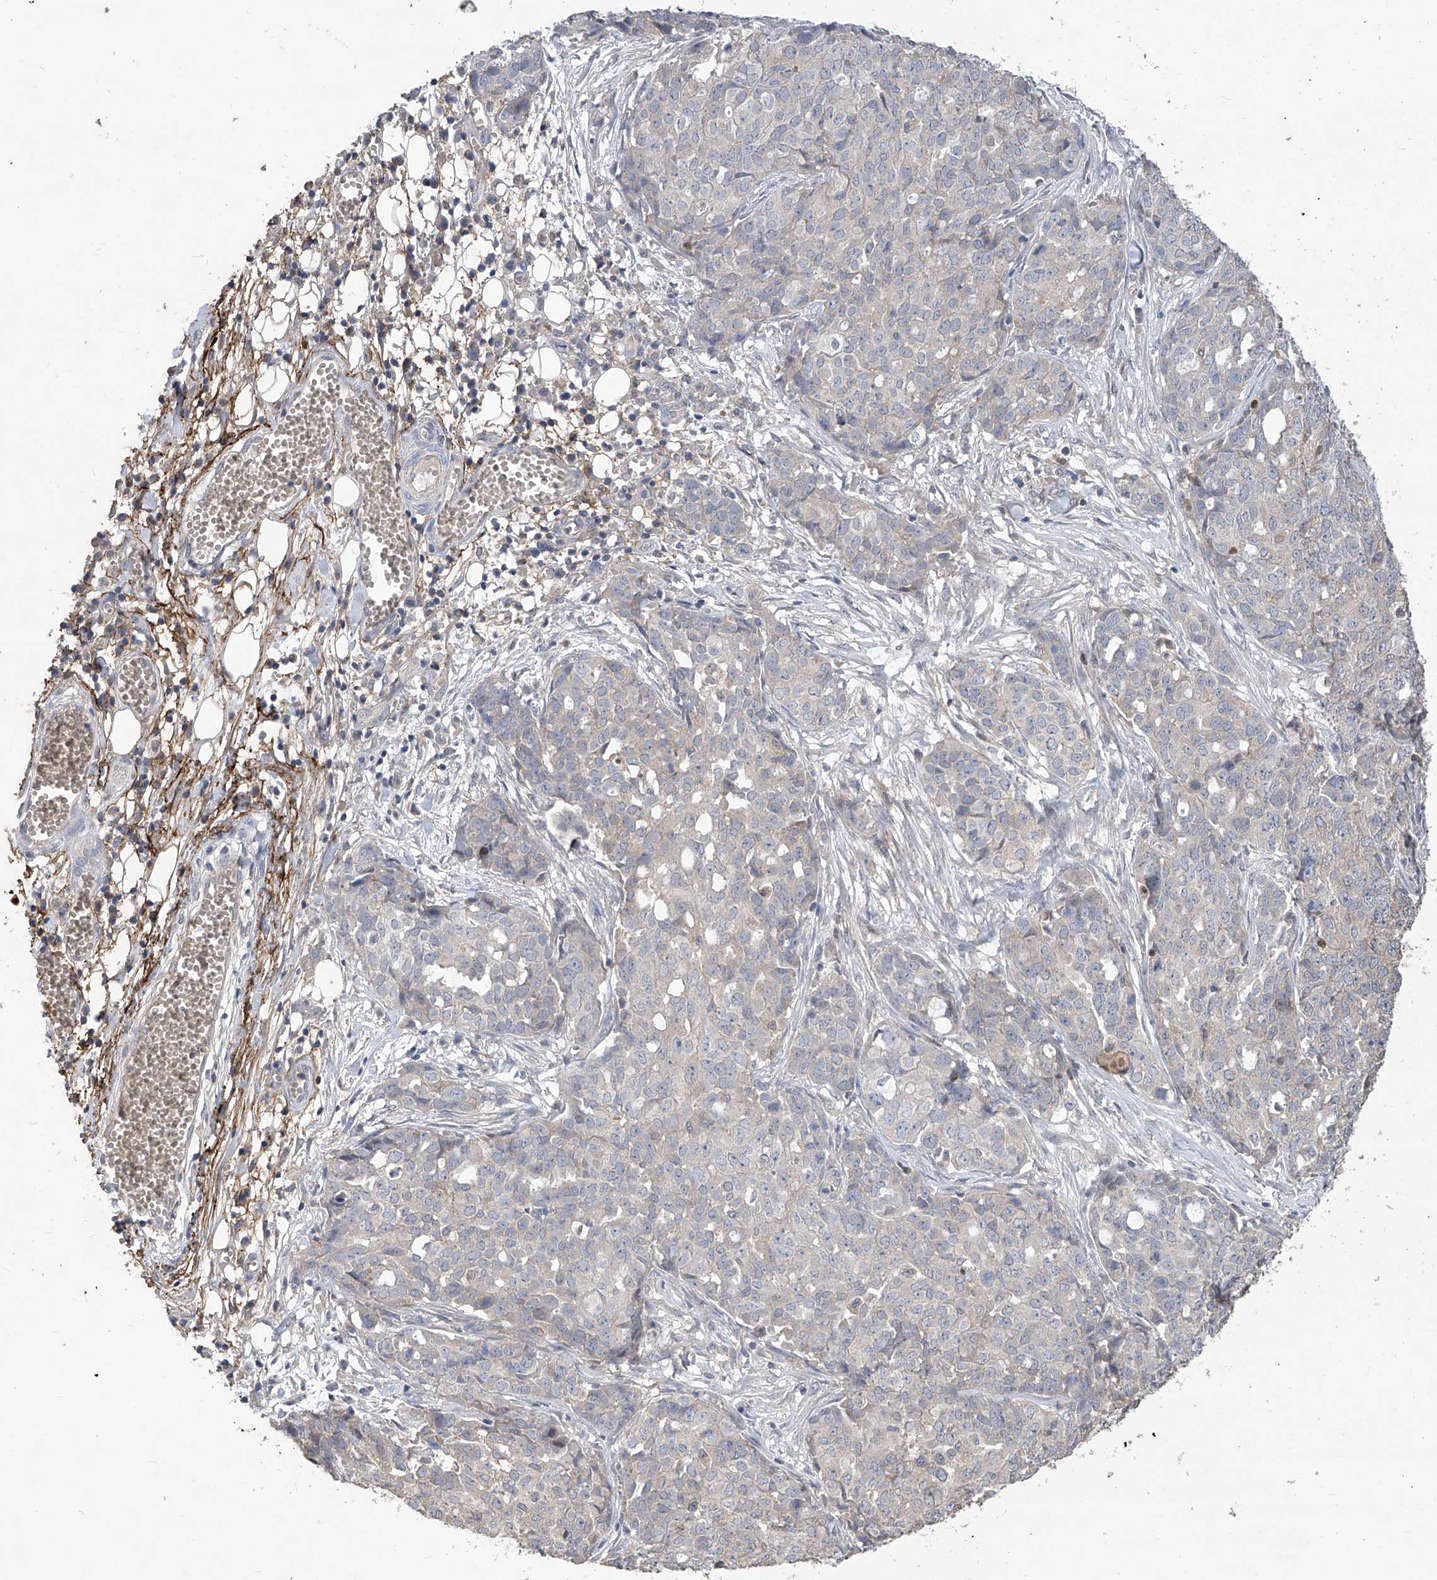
{"staining": {"intensity": "negative", "quantity": "none", "location": "none"}, "tissue": "ovarian cancer", "cell_type": "Tumor cells", "image_type": "cancer", "snomed": [{"axis": "morphology", "description": "Cystadenocarcinoma, serous, NOS"}, {"axis": "topography", "description": "Soft tissue"}, {"axis": "topography", "description": "Ovary"}], "caption": "This micrograph is of ovarian cancer stained with immunohistochemistry to label a protein in brown with the nuclei are counter-stained blue. There is no positivity in tumor cells.", "gene": "TXNIP", "patient": {"sex": "female", "age": 57}}